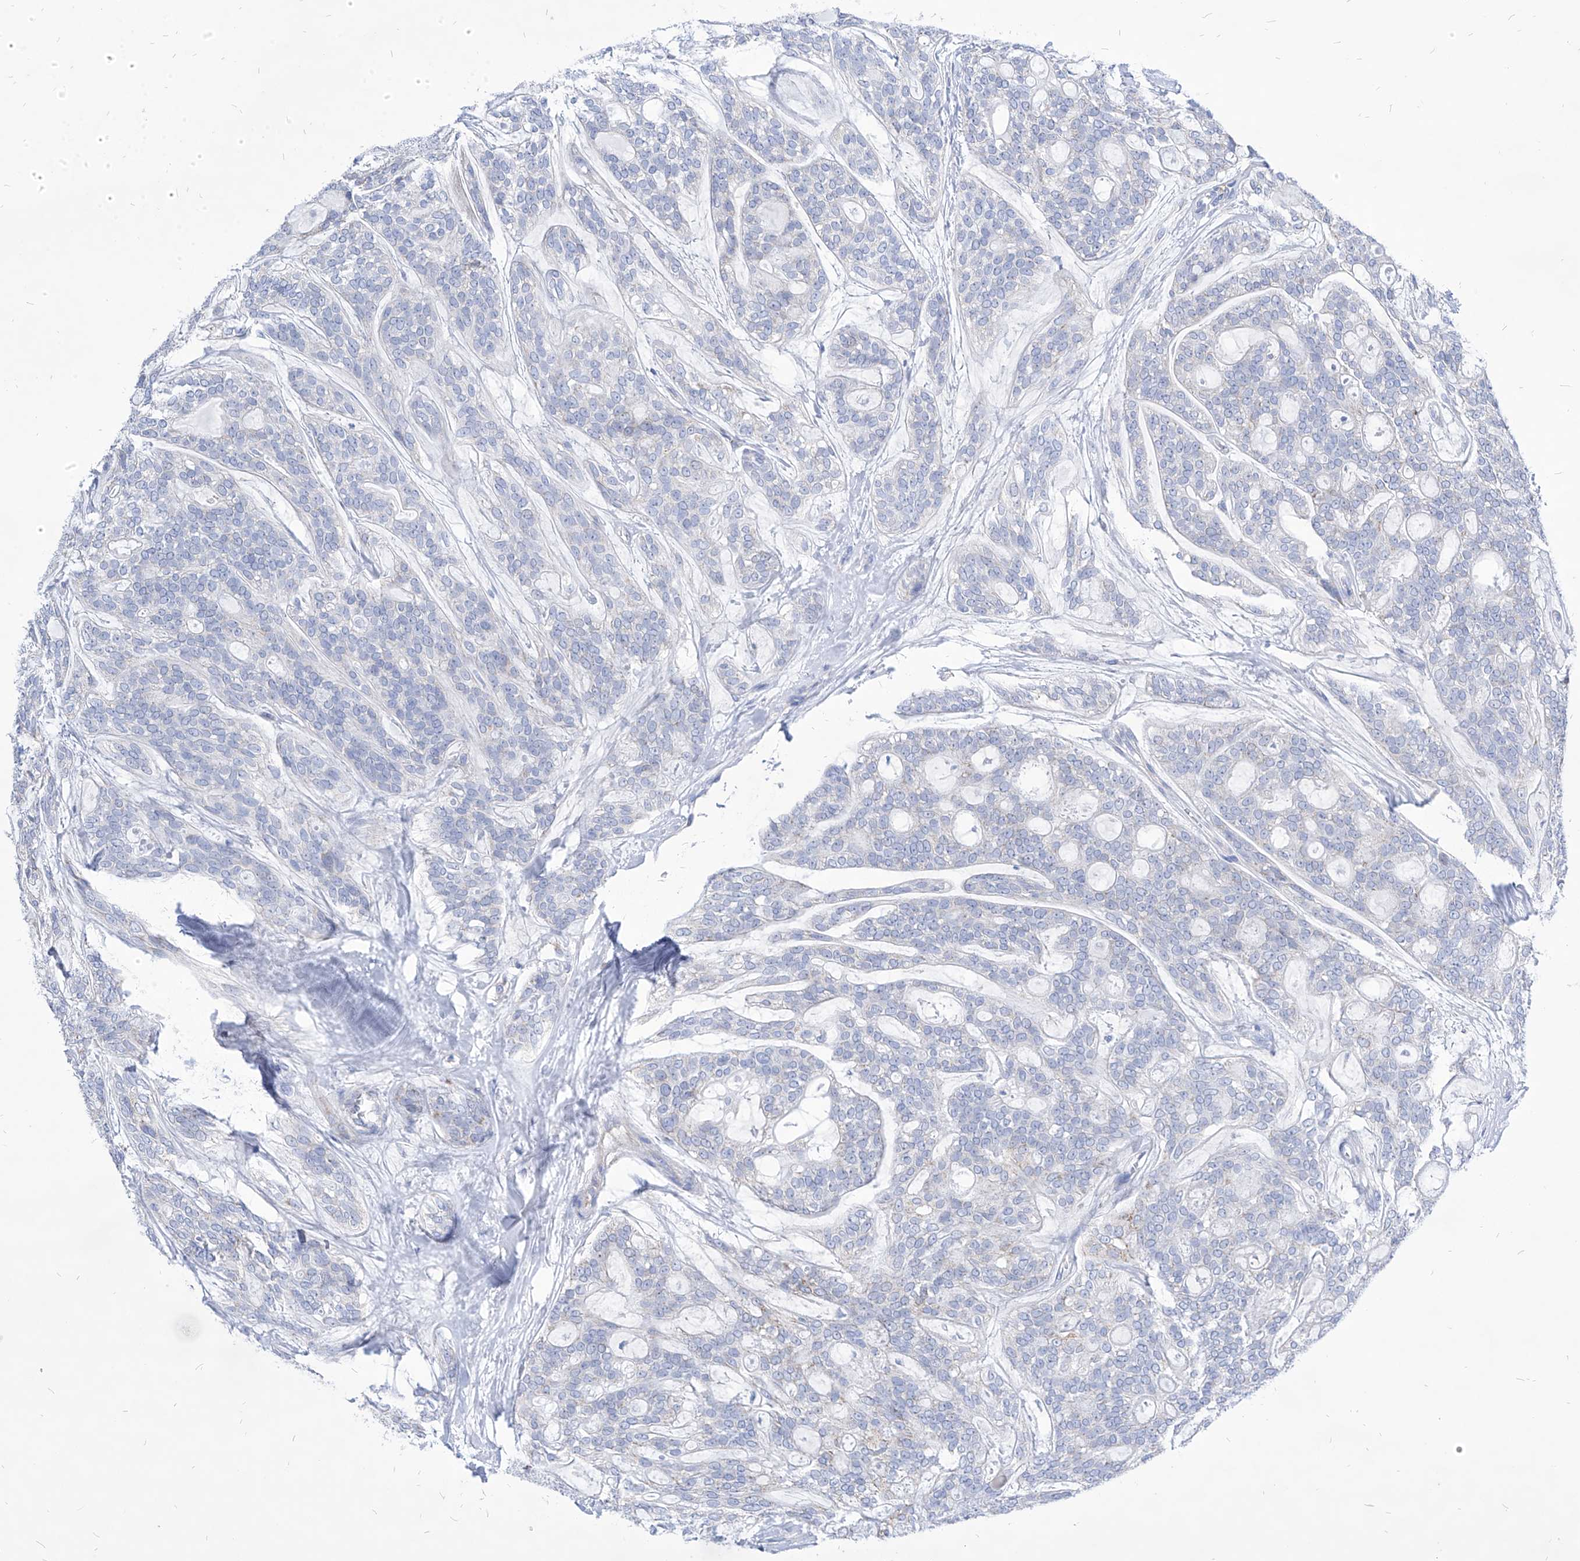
{"staining": {"intensity": "negative", "quantity": "none", "location": "none"}, "tissue": "head and neck cancer", "cell_type": "Tumor cells", "image_type": "cancer", "snomed": [{"axis": "morphology", "description": "Adenocarcinoma, NOS"}, {"axis": "topography", "description": "Head-Neck"}], "caption": "Immunohistochemistry micrograph of human head and neck cancer (adenocarcinoma) stained for a protein (brown), which shows no staining in tumor cells.", "gene": "COQ3", "patient": {"sex": "male", "age": 66}}